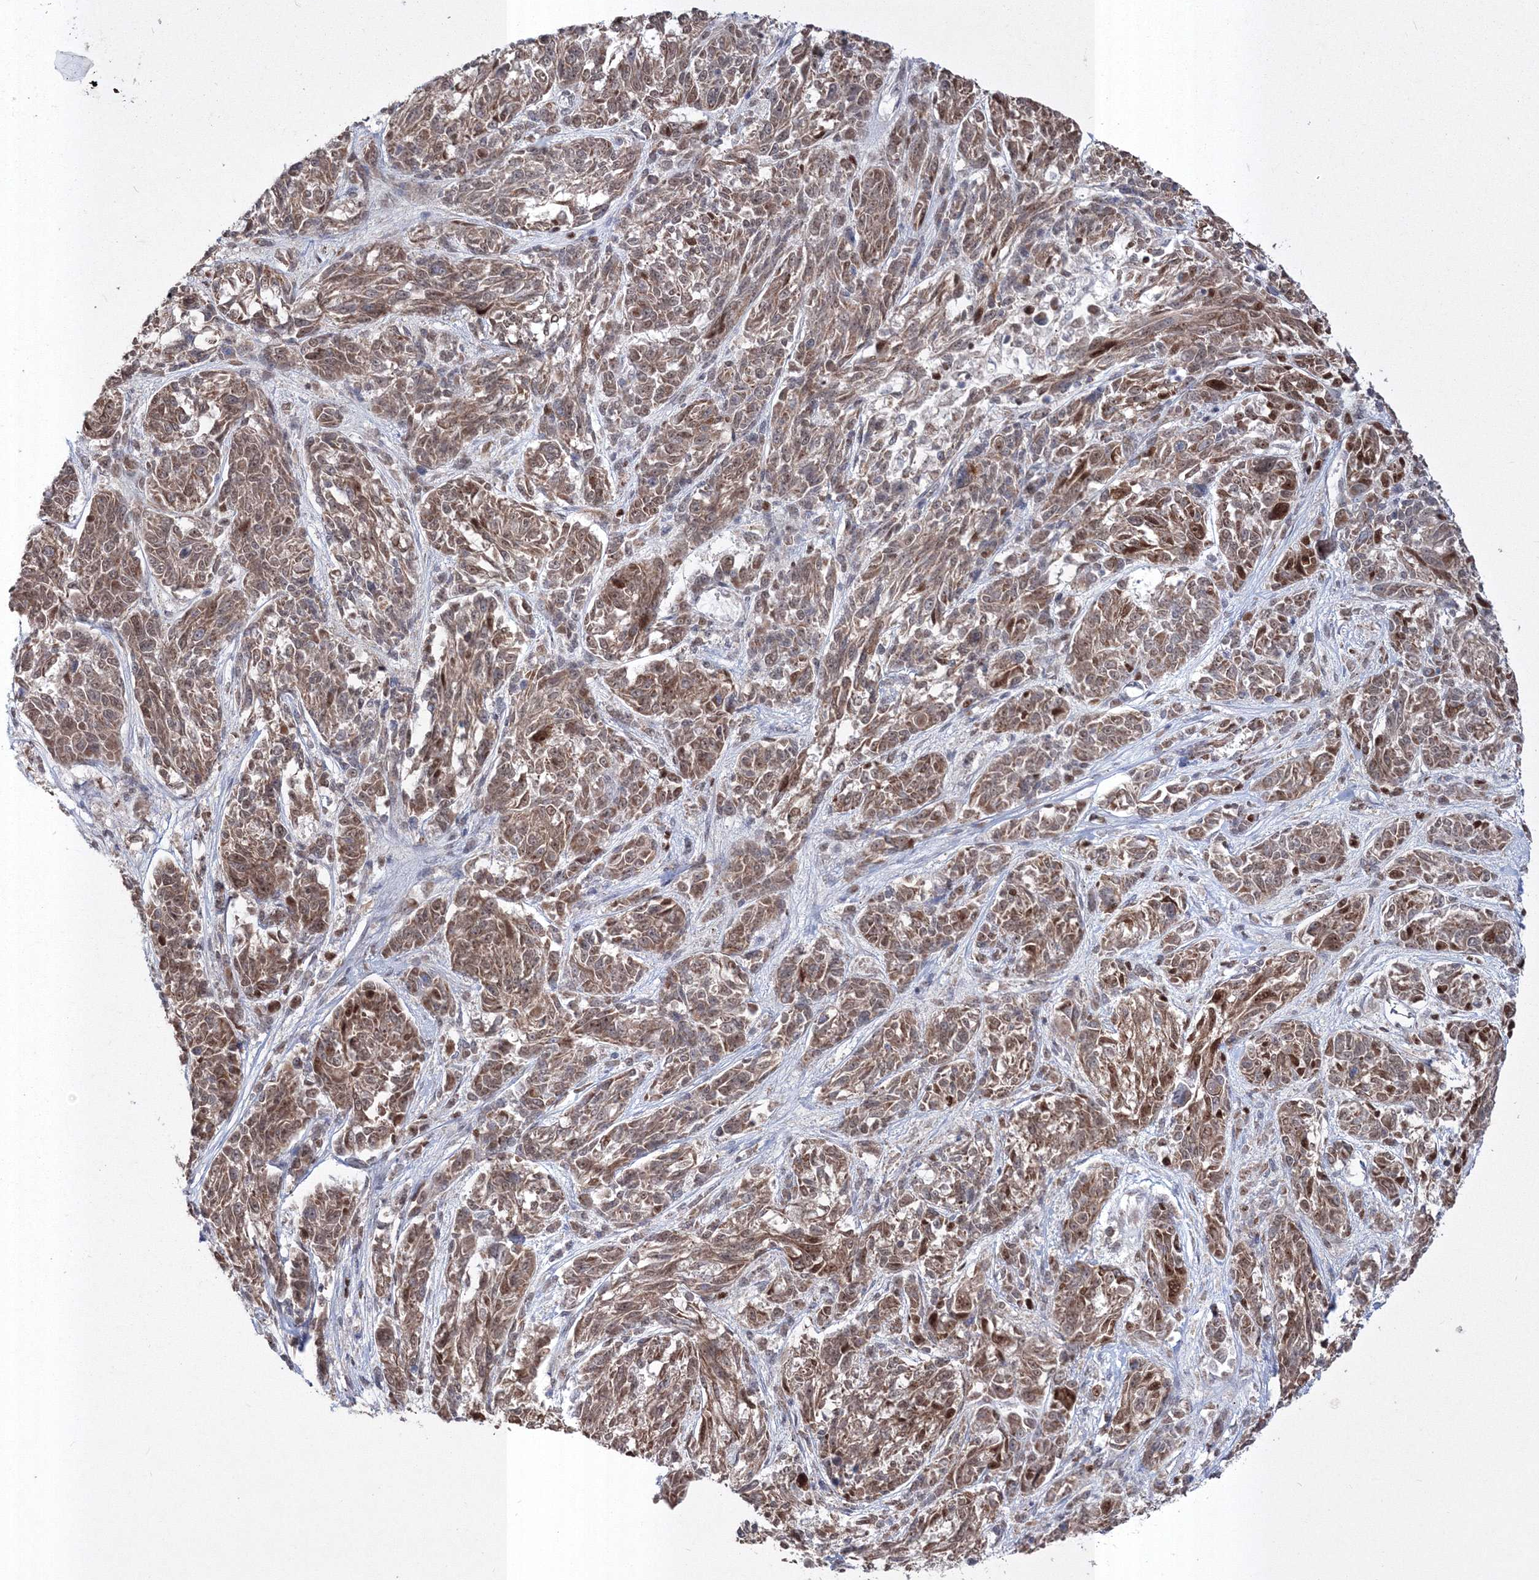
{"staining": {"intensity": "moderate", "quantity": ">75%", "location": "cytoplasmic/membranous,nuclear"}, "tissue": "melanoma", "cell_type": "Tumor cells", "image_type": "cancer", "snomed": [{"axis": "morphology", "description": "Malignant melanoma, NOS"}, {"axis": "topography", "description": "Skin"}], "caption": "Immunohistochemical staining of melanoma exhibits medium levels of moderate cytoplasmic/membranous and nuclear positivity in about >75% of tumor cells. Ihc stains the protein in brown and the nuclei are stained blue.", "gene": "GRSF1", "patient": {"sex": "male", "age": 53}}